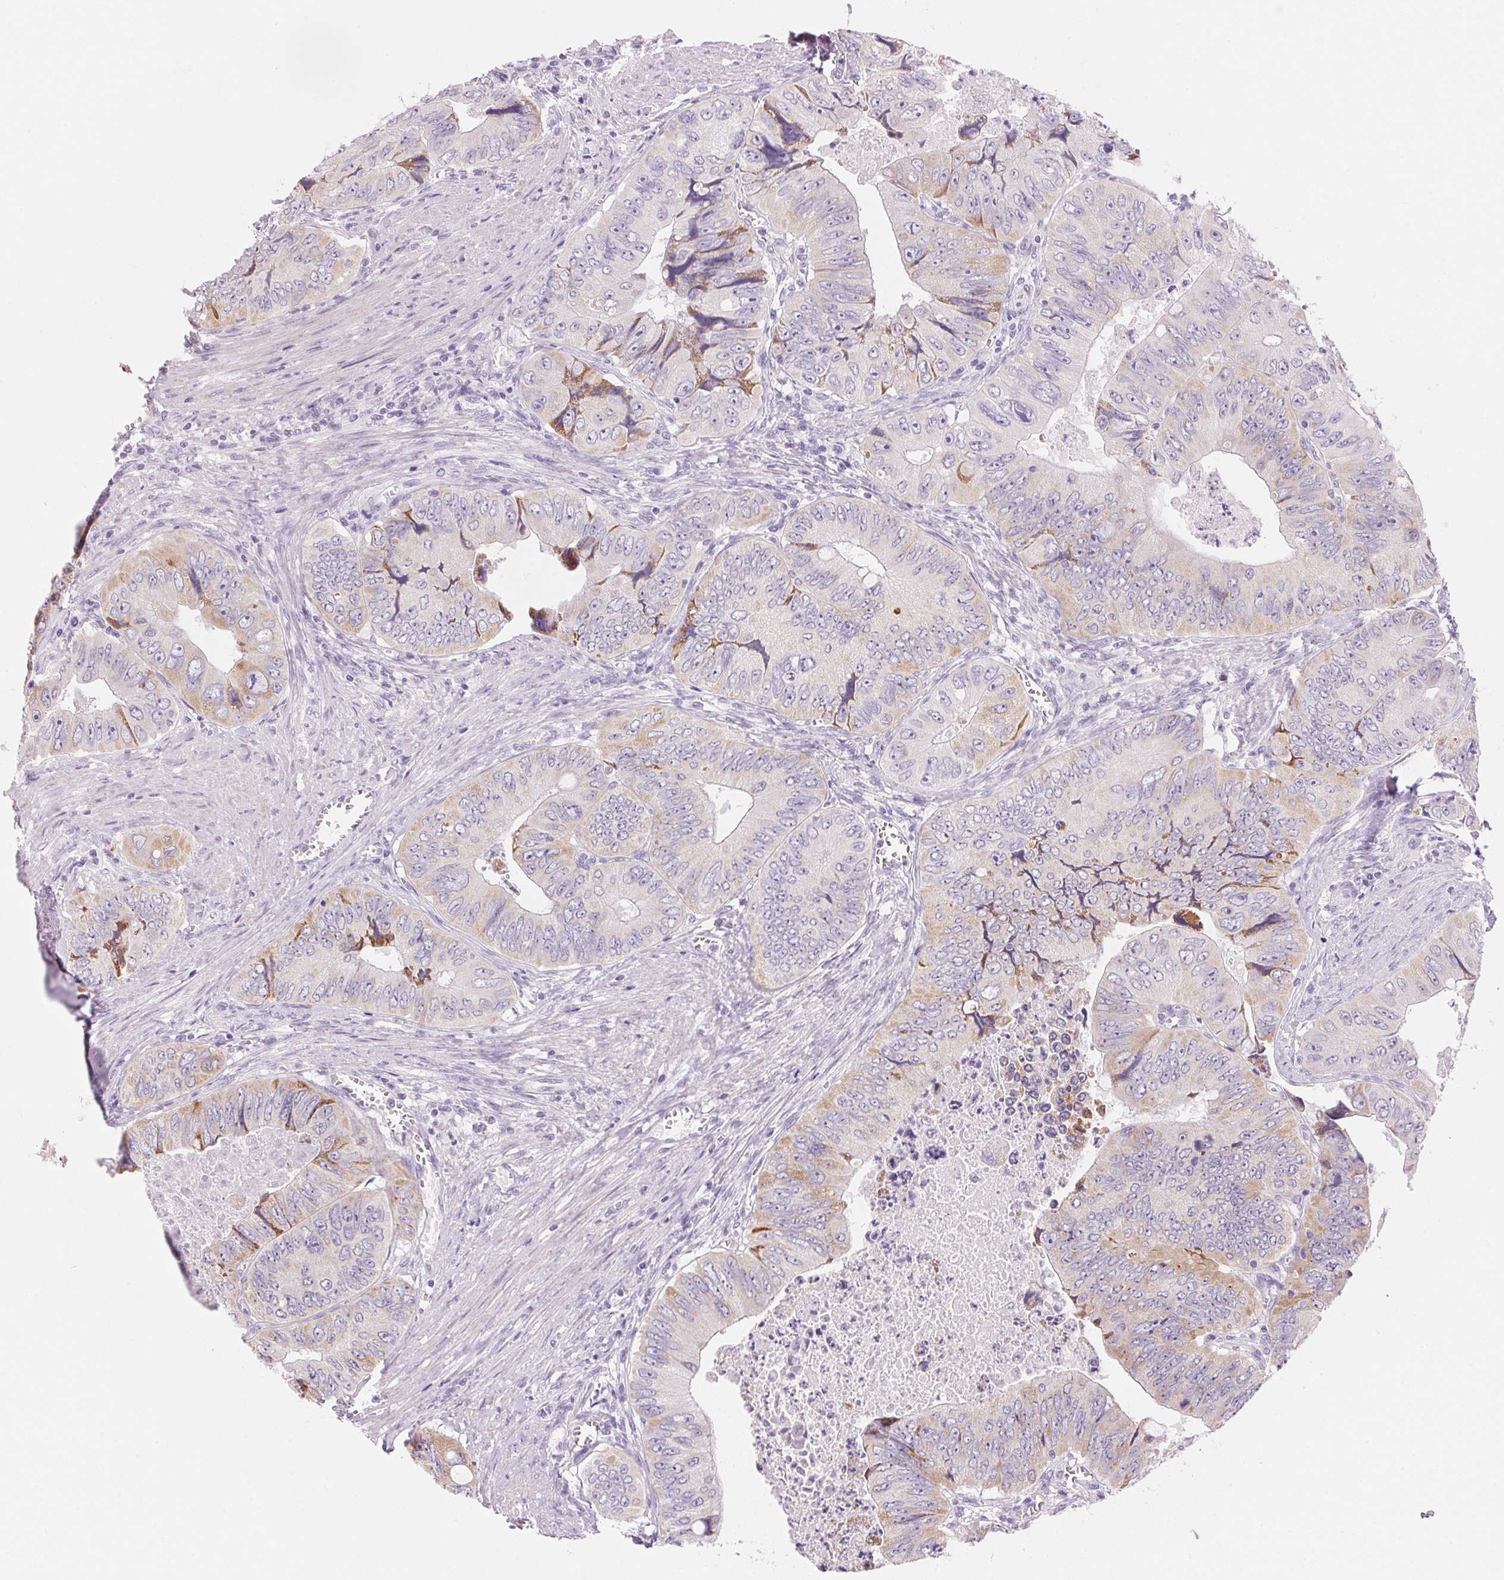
{"staining": {"intensity": "moderate", "quantity": "<25%", "location": "cytoplasmic/membranous"}, "tissue": "colorectal cancer", "cell_type": "Tumor cells", "image_type": "cancer", "snomed": [{"axis": "morphology", "description": "Adenocarcinoma, NOS"}, {"axis": "topography", "description": "Colon"}], "caption": "Adenocarcinoma (colorectal) was stained to show a protein in brown. There is low levels of moderate cytoplasmic/membranous positivity in approximately <25% of tumor cells.", "gene": "CYP11B1", "patient": {"sex": "female", "age": 84}}